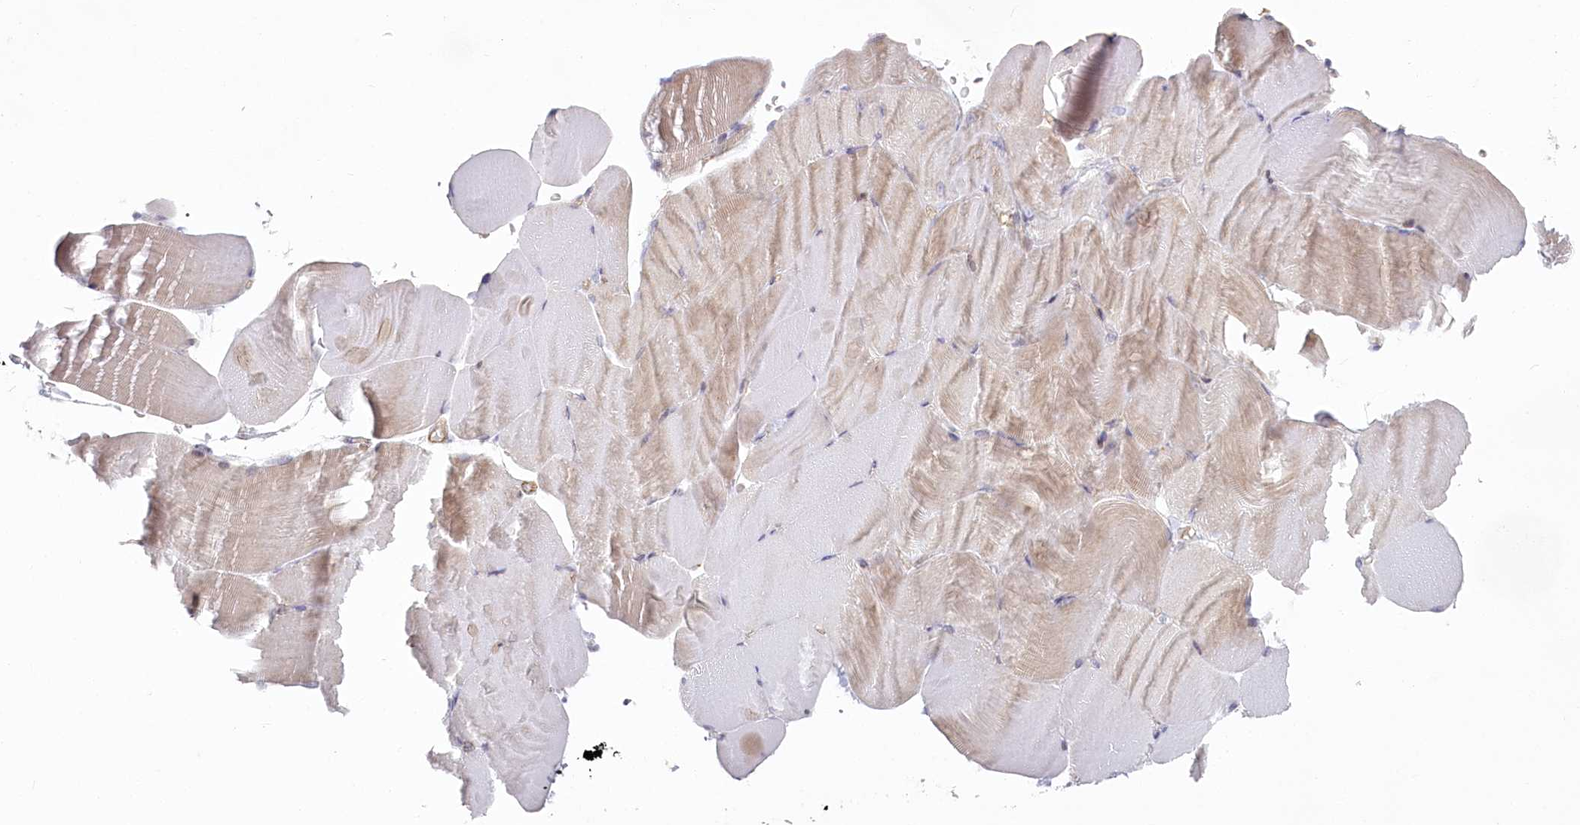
{"staining": {"intensity": "weak", "quantity": "<25%", "location": "cytoplasmic/membranous"}, "tissue": "skeletal muscle", "cell_type": "Myocytes", "image_type": "normal", "snomed": [{"axis": "morphology", "description": "Normal tissue, NOS"}, {"axis": "topography", "description": "Skeletal muscle"}, {"axis": "topography", "description": "Parathyroid gland"}], "caption": "Benign skeletal muscle was stained to show a protein in brown. There is no significant expression in myocytes. The staining is performed using DAB brown chromogen with nuclei counter-stained in using hematoxylin.", "gene": "ABHD8", "patient": {"sex": "female", "age": 37}}